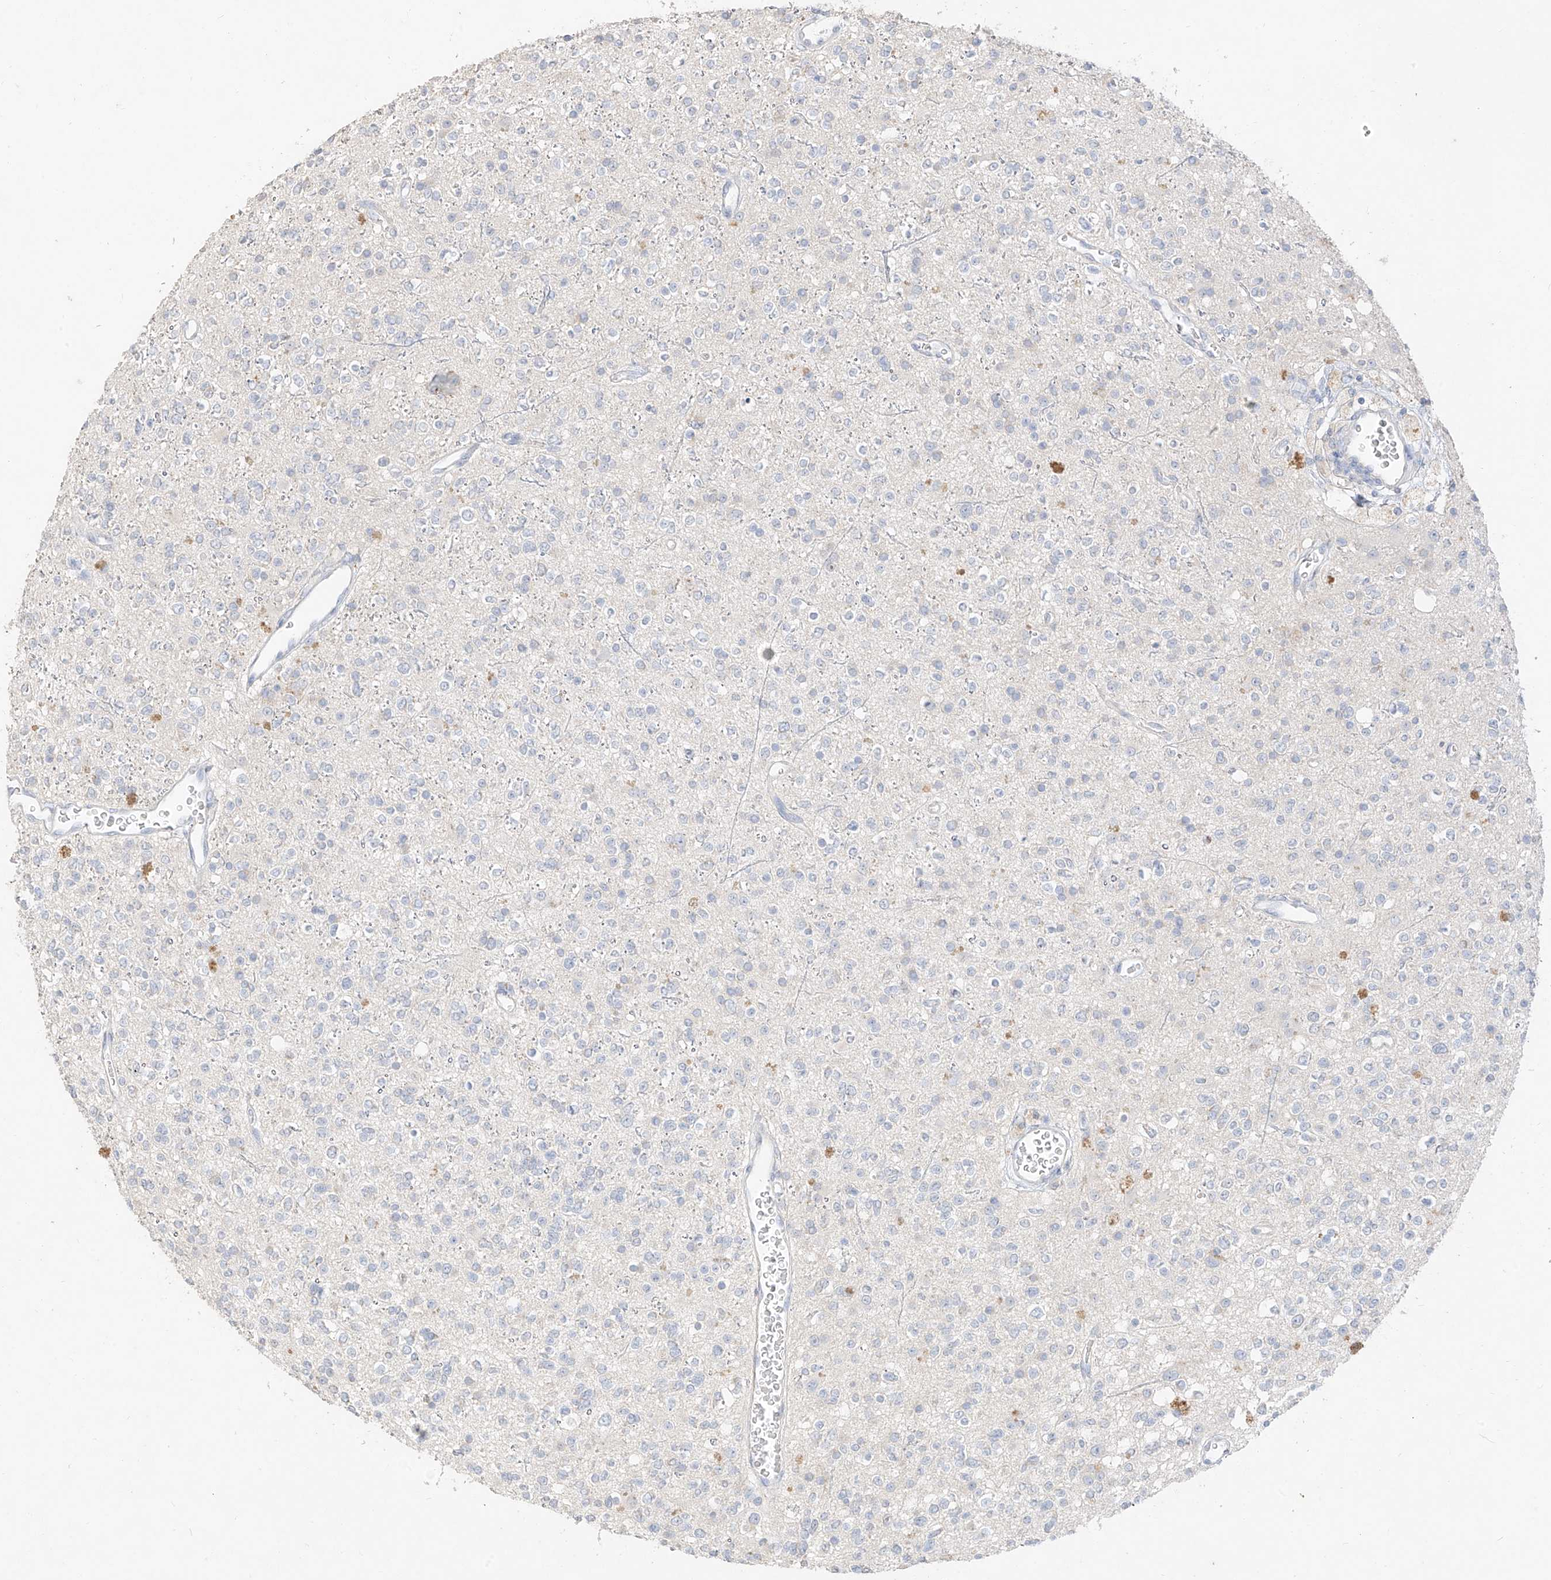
{"staining": {"intensity": "negative", "quantity": "none", "location": "none"}, "tissue": "glioma", "cell_type": "Tumor cells", "image_type": "cancer", "snomed": [{"axis": "morphology", "description": "Glioma, malignant, High grade"}, {"axis": "topography", "description": "Brain"}], "caption": "Protein analysis of malignant high-grade glioma shows no significant expression in tumor cells.", "gene": "ZZEF1", "patient": {"sex": "male", "age": 34}}